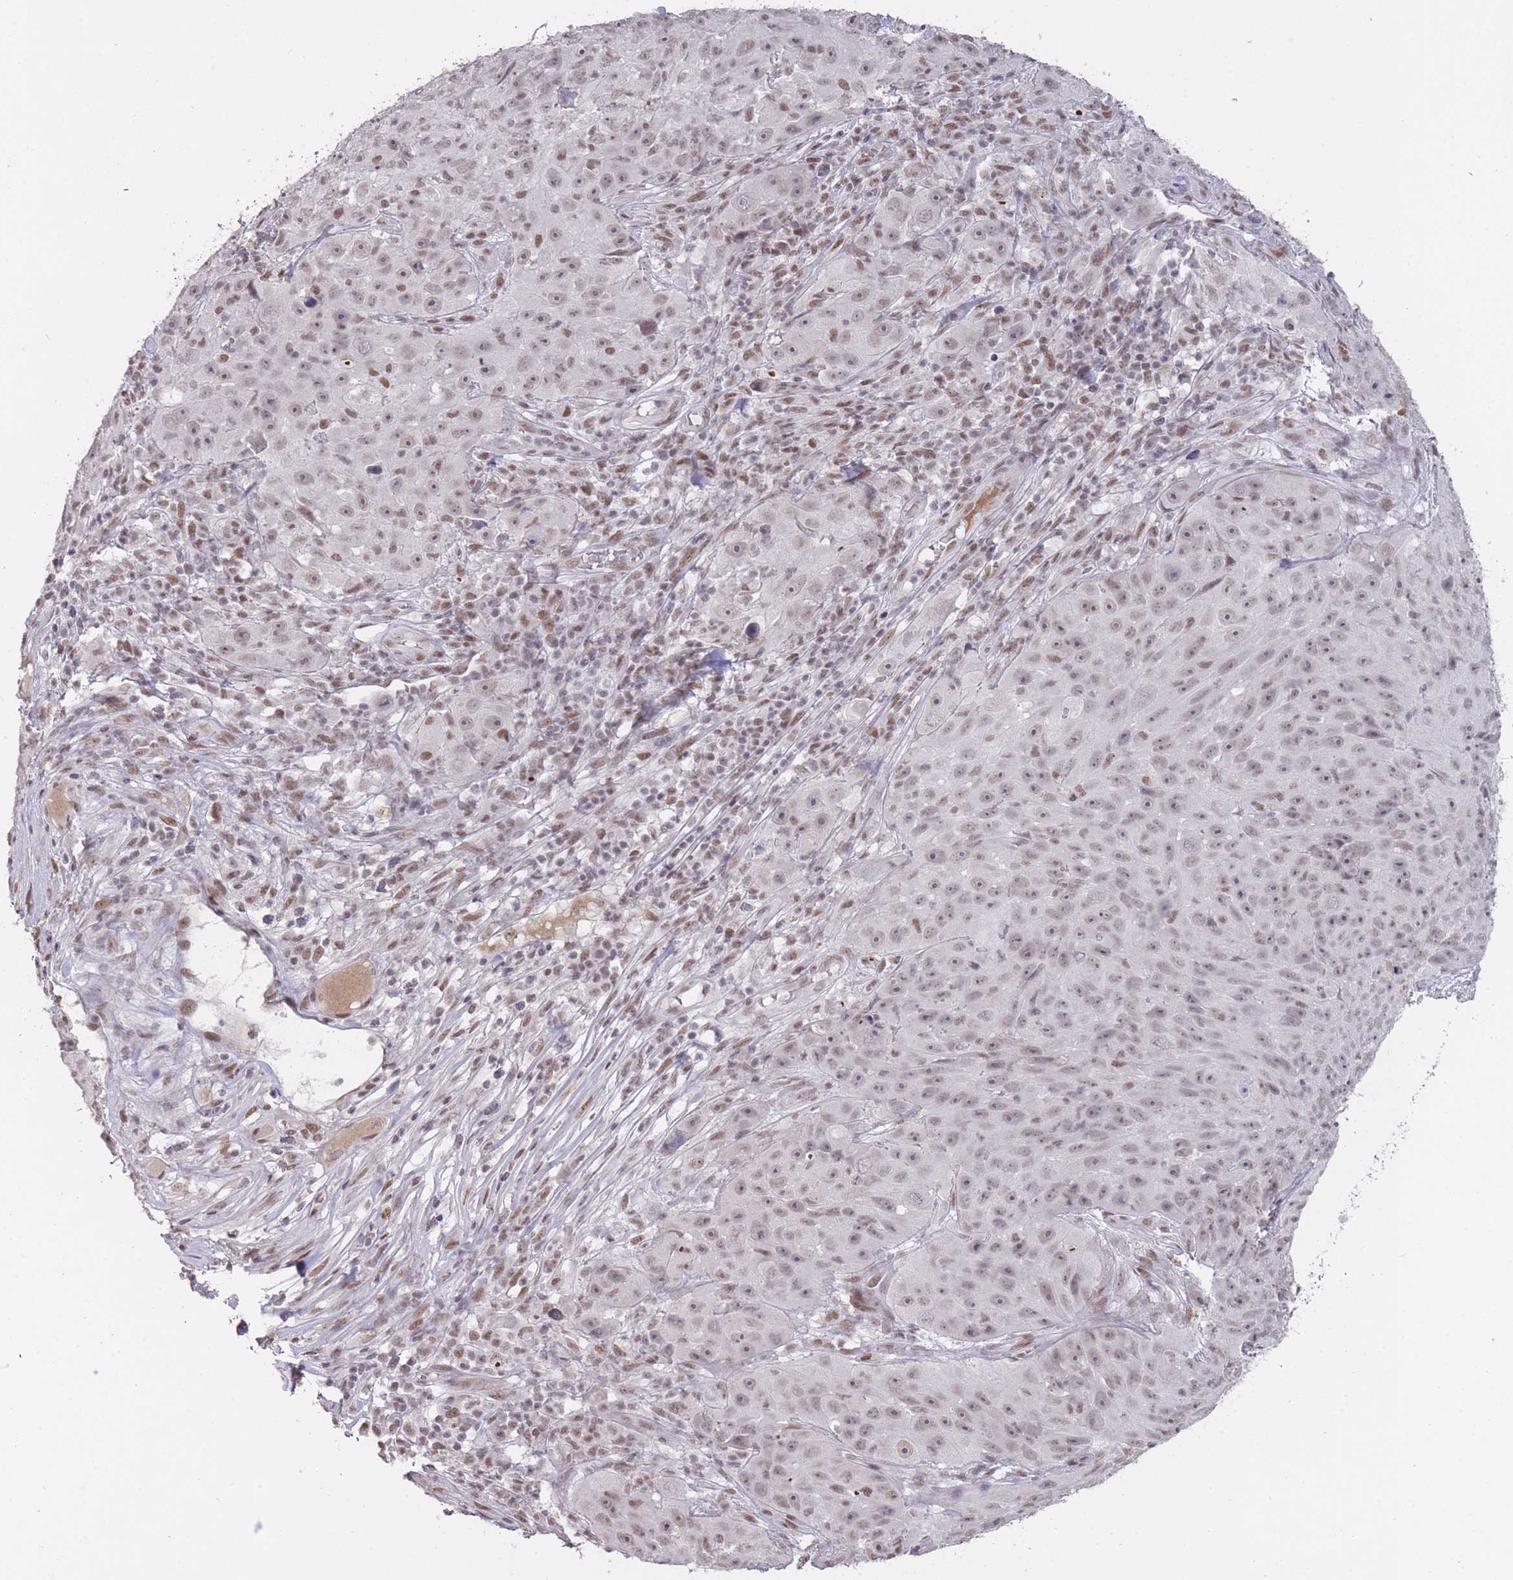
{"staining": {"intensity": "weak", "quantity": ">75%", "location": "nuclear"}, "tissue": "skin cancer", "cell_type": "Tumor cells", "image_type": "cancer", "snomed": [{"axis": "morphology", "description": "Squamous cell carcinoma, NOS"}, {"axis": "topography", "description": "Skin"}], "caption": "A brown stain labels weak nuclear expression of a protein in skin cancer (squamous cell carcinoma) tumor cells.", "gene": "HNRNPUL1", "patient": {"sex": "female", "age": 87}}